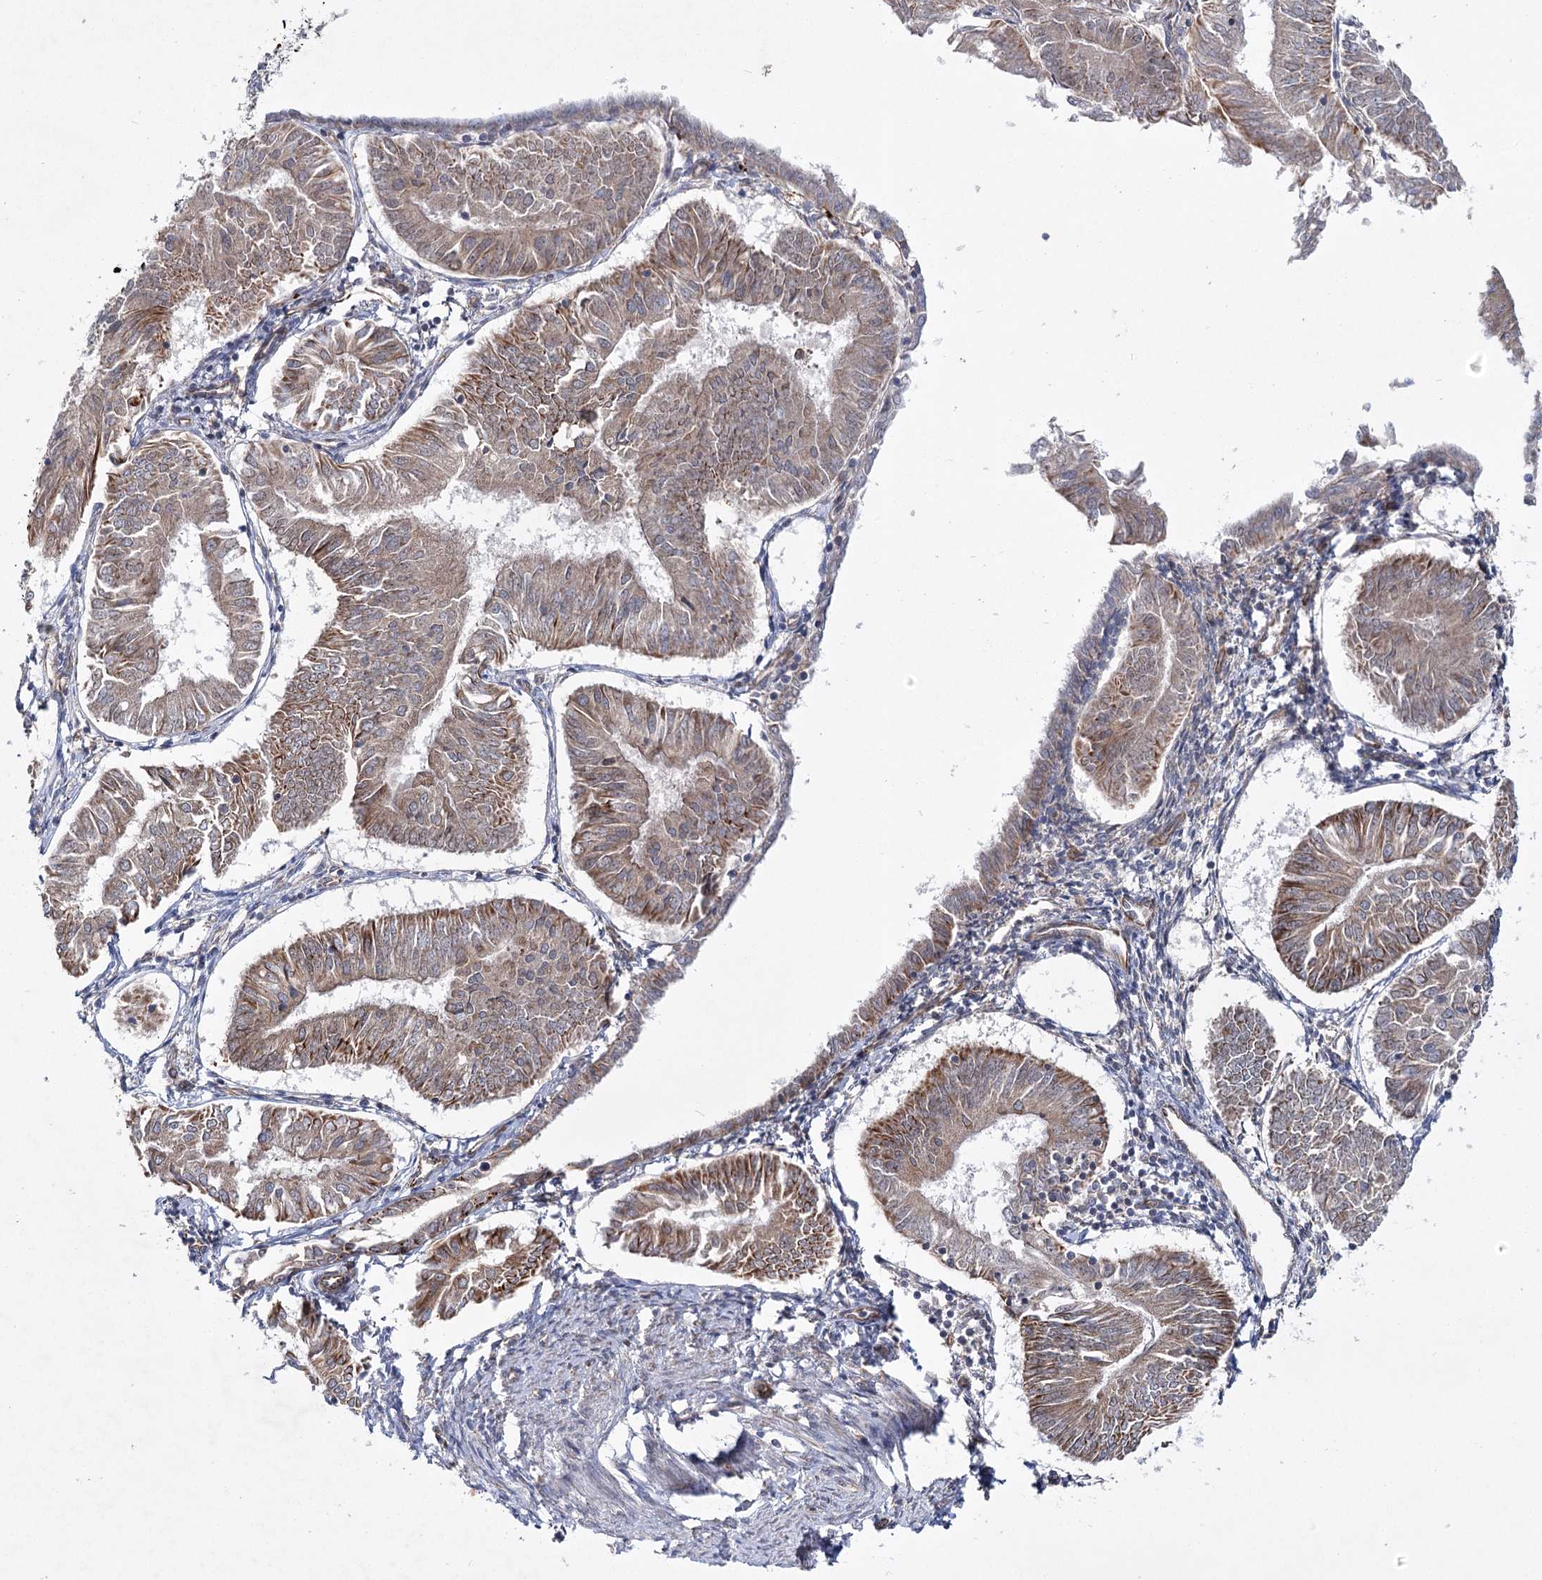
{"staining": {"intensity": "weak", "quantity": ">75%", "location": "cytoplasmic/membranous"}, "tissue": "endometrial cancer", "cell_type": "Tumor cells", "image_type": "cancer", "snomed": [{"axis": "morphology", "description": "Adenocarcinoma, NOS"}, {"axis": "topography", "description": "Endometrium"}], "caption": "Tumor cells exhibit weak cytoplasmic/membranous positivity in approximately >75% of cells in endometrial adenocarcinoma.", "gene": "DPEP2", "patient": {"sex": "female", "age": 58}}